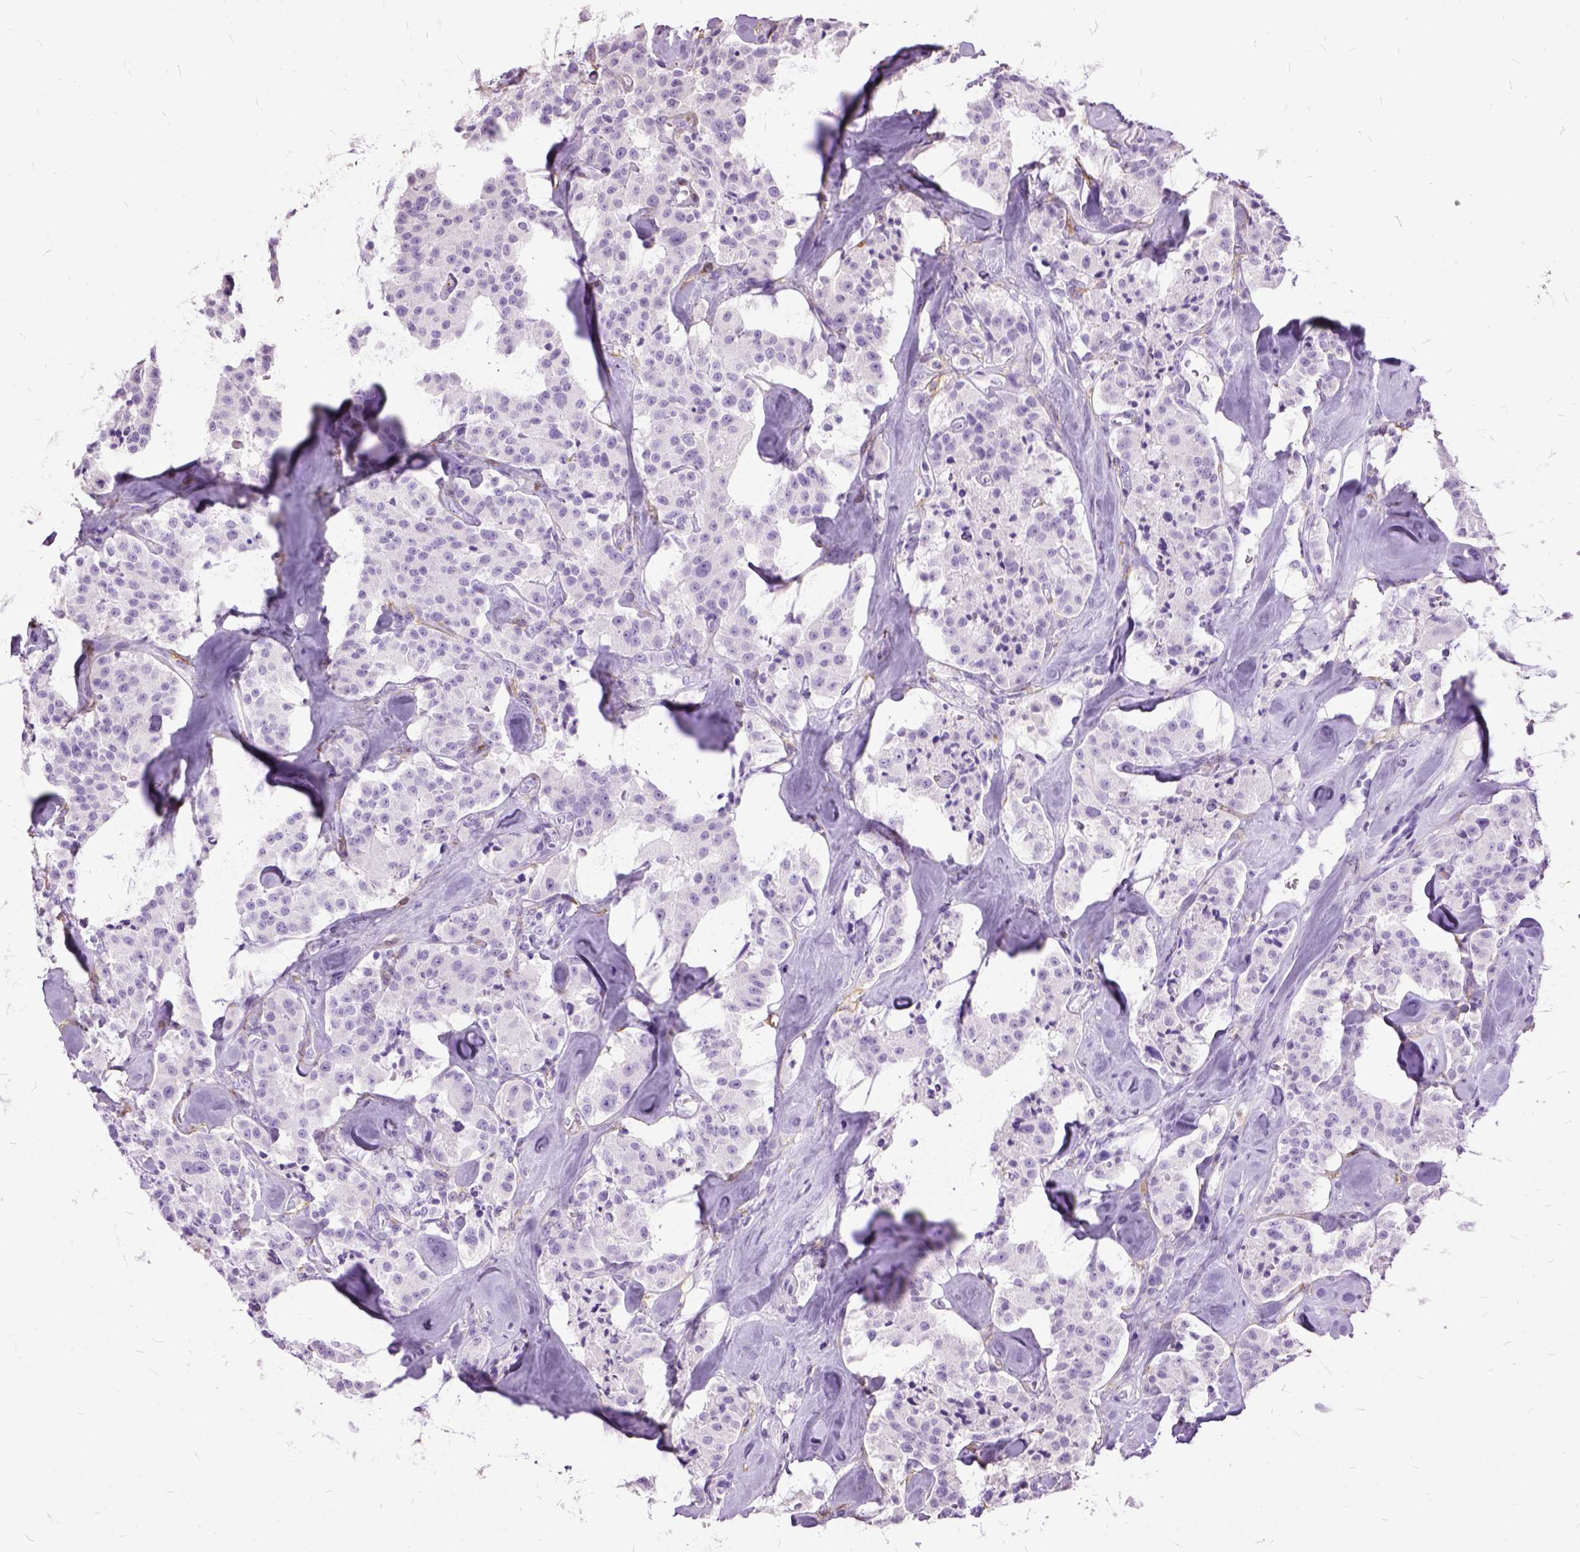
{"staining": {"intensity": "negative", "quantity": "none", "location": "none"}, "tissue": "carcinoid", "cell_type": "Tumor cells", "image_type": "cancer", "snomed": [{"axis": "morphology", "description": "Carcinoid, malignant, NOS"}, {"axis": "topography", "description": "Pancreas"}], "caption": "Histopathology image shows no significant protein positivity in tumor cells of carcinoid.", "gene": "MME", "patient": {"sex": "male", "age": 41}}